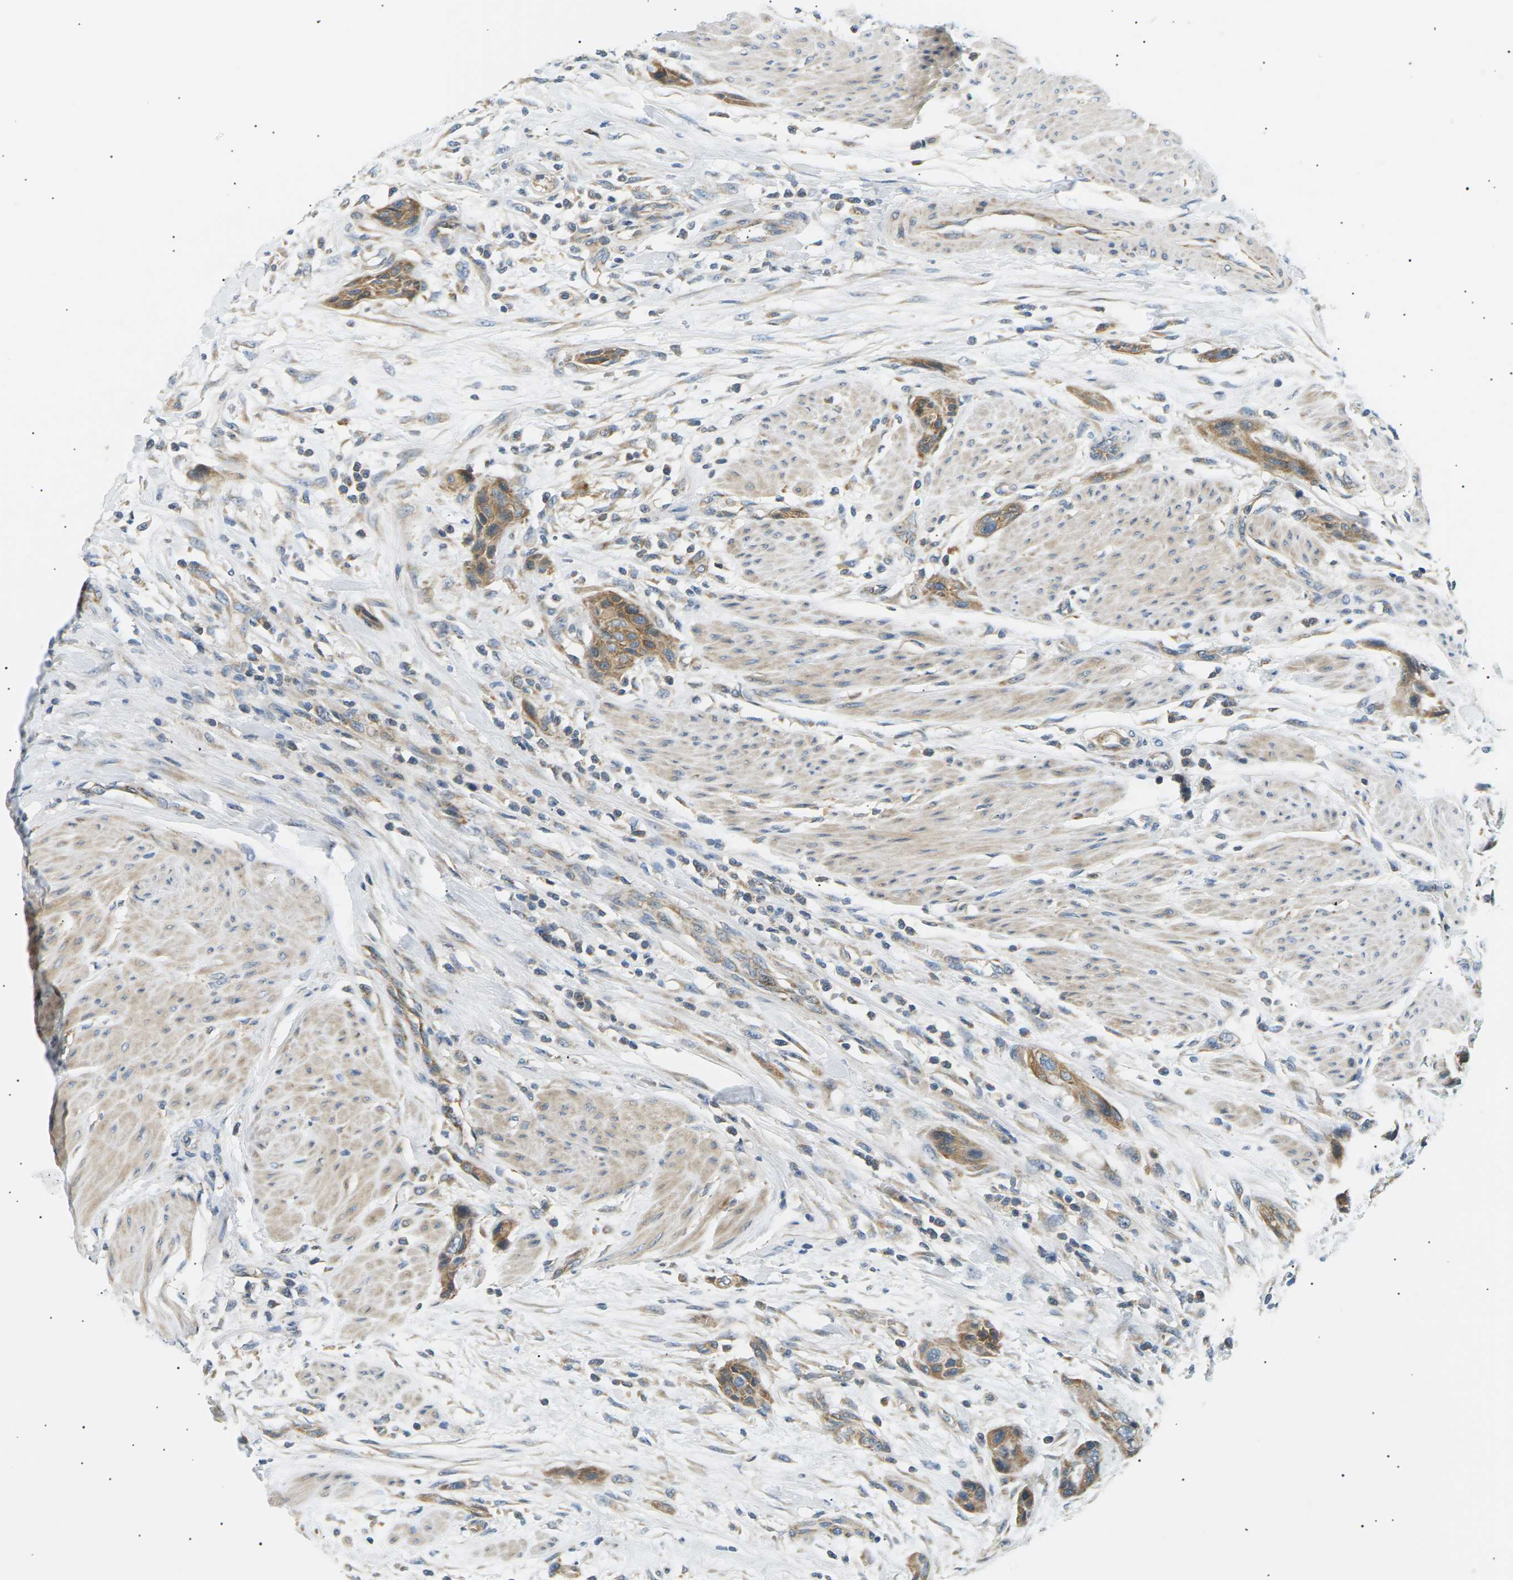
{"staining": {"intensity": "moderate", "quantity": ">75%", "location": "cytoplasmic/membranous"}, "tissue": "urothelial cancer", "cell_type": "Tumor cells", "image_type": "cancer", "snomed": [{"axis": "morphology", "description": "Urothelial carcinoma, High grade"}, {"axis": "topography", "description": "Urinary bladder"}], "caption": "Urothelial cancer was stained to show a protein in brown. There is medium levels of moderate cytoplasmic/membranous staining in about >75% of tumor cells.", "gene": "TBC1D8", "patient": {"sex": "male", "age": 35}}